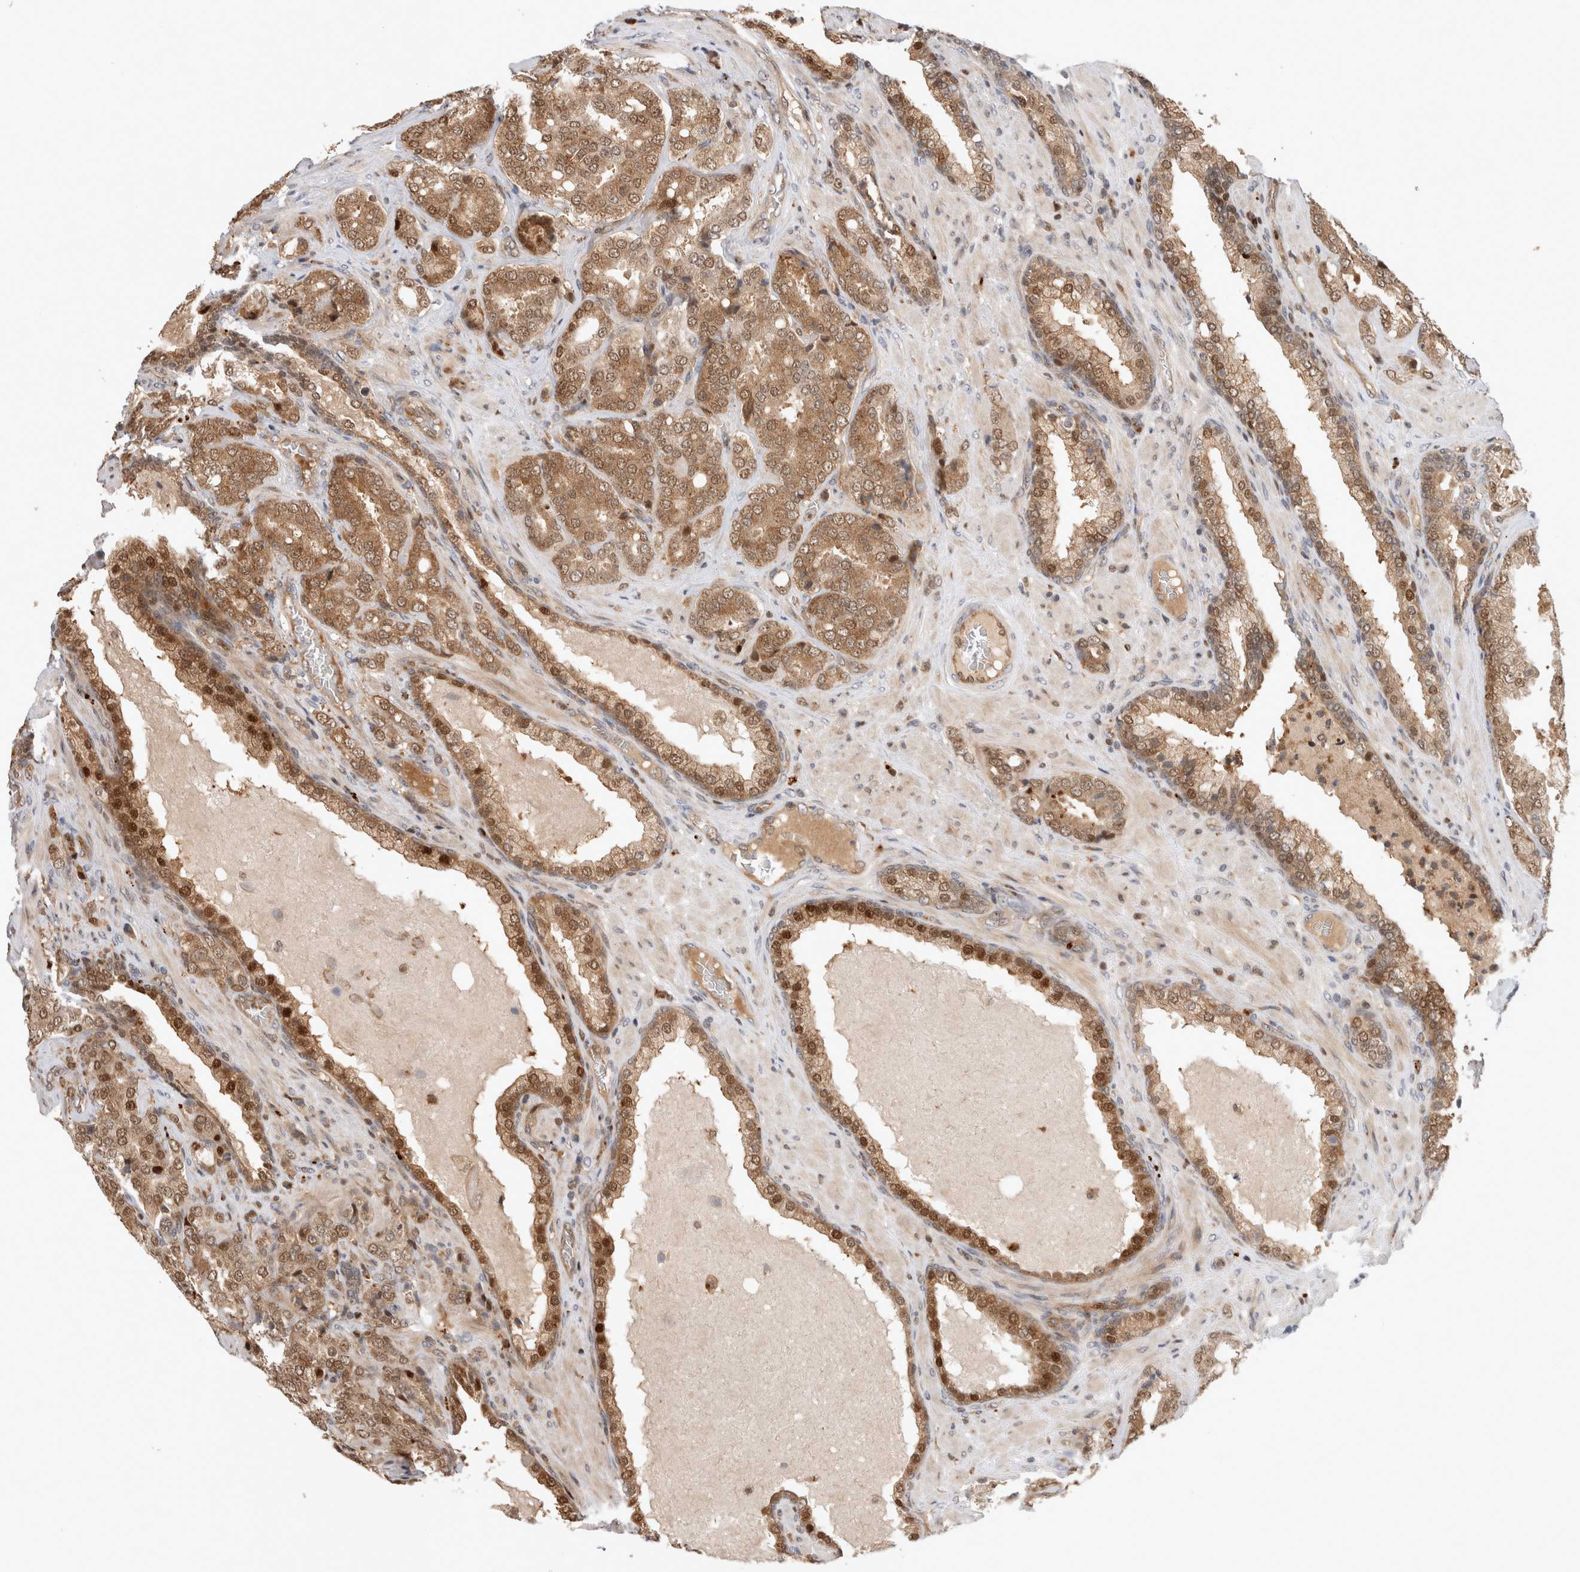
{"staining": {"intensity": "moderate", "quantity": ">75%", "location": "cytoplasmic/membranous,nuclear"}, "tissue": "prostate cancer", "cell_type": "Tumor cells", "image_type": "cancer", "snomed": [{"axis": "morphology", "description": "Adenocarcinoma, High grade"}, {"axis": "topography", "description": "Prostate"}], "caption": "This is an image of IHC staining of prostate cancer (adenocarcinoma (high-grade)), which shows moderate positivity in the cytoplasmic/membranous and nuclear of tumor cells.", "gene": "OTUD6B", "patient": {"sex": "male", "age": 50}}